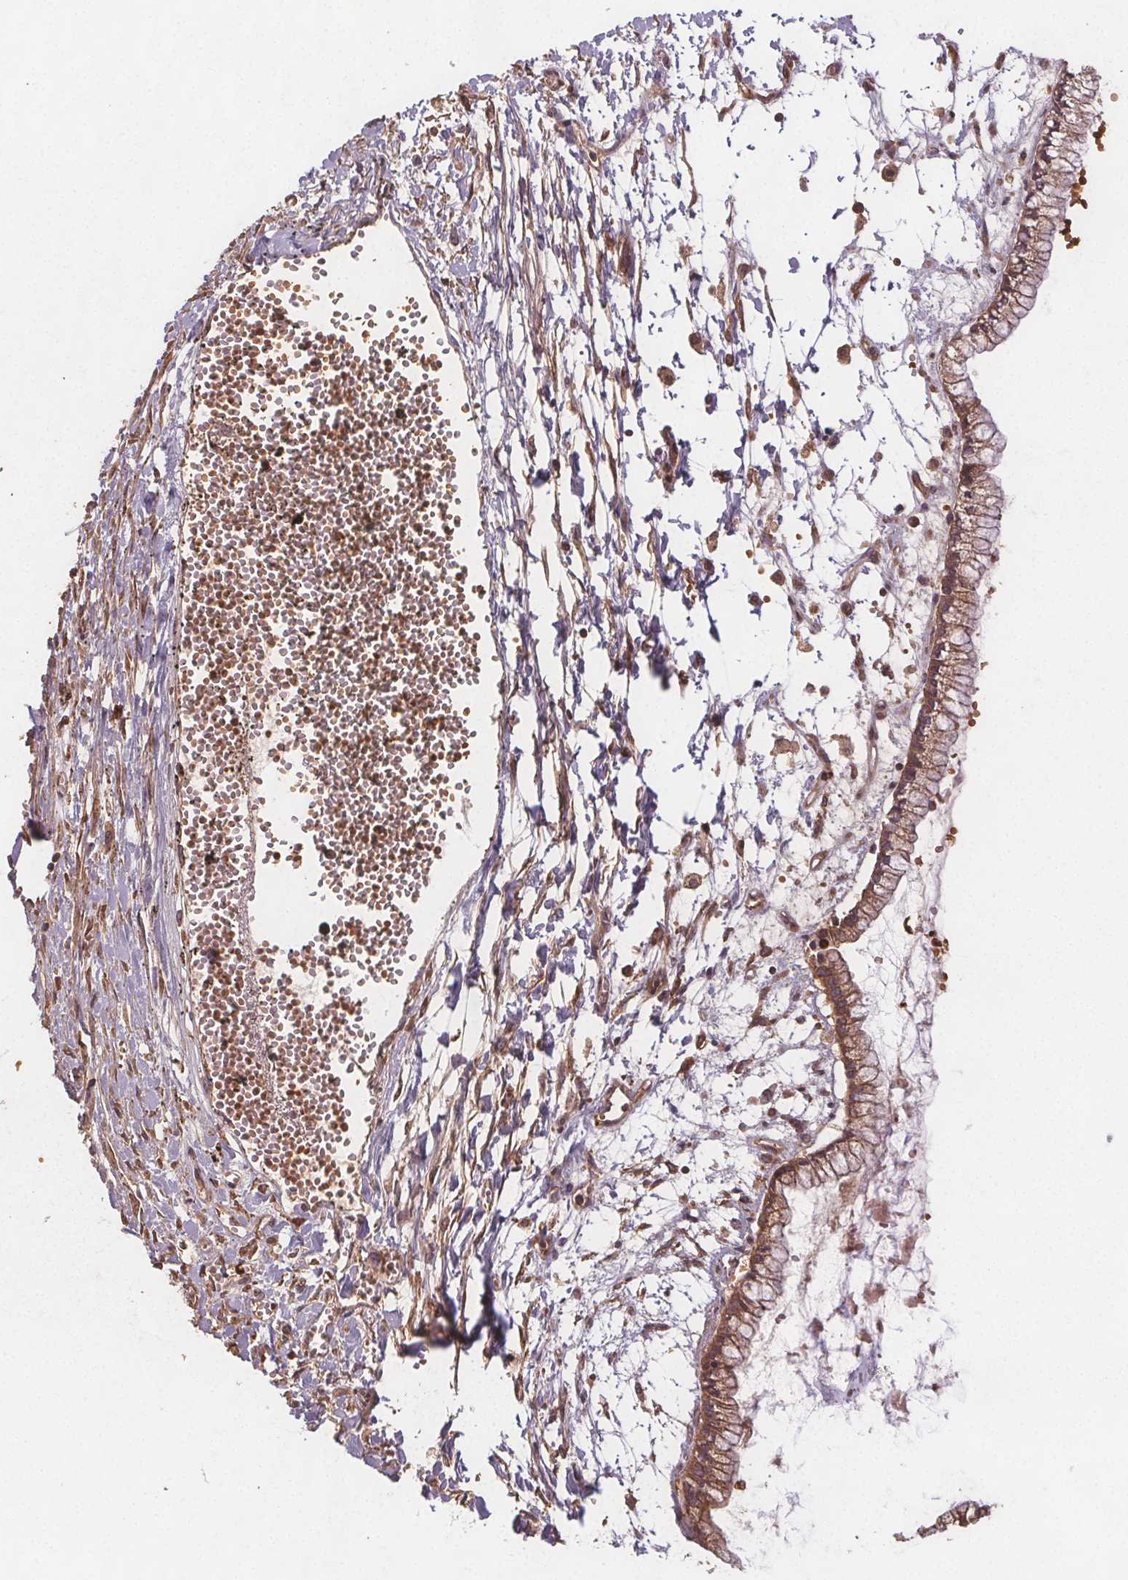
{"staining": {"intensity": "moderate", "quantity": ">75%", "location": "cytoplasmic/membranous"}, "tissue": "ovarian cancer", "cell_type": "Tumor cells", "image_type": "cancer", "snomed": [{"axis": "morphology", "description": "Cystadenocarcinoma, mucinous, NOS"}, {"axis": "topography", "description": "Ovary"}], "caption": "Moderate cytoplasmic/membranous positivity for a protein is present in approximately >75% of tumor cells of ovarian cancer (mucinous cystadenocarcinoma) using immunohistochemistry (IHC).", "gene": "EIF3D", "patient": {"sex": "female", "age": 67}}